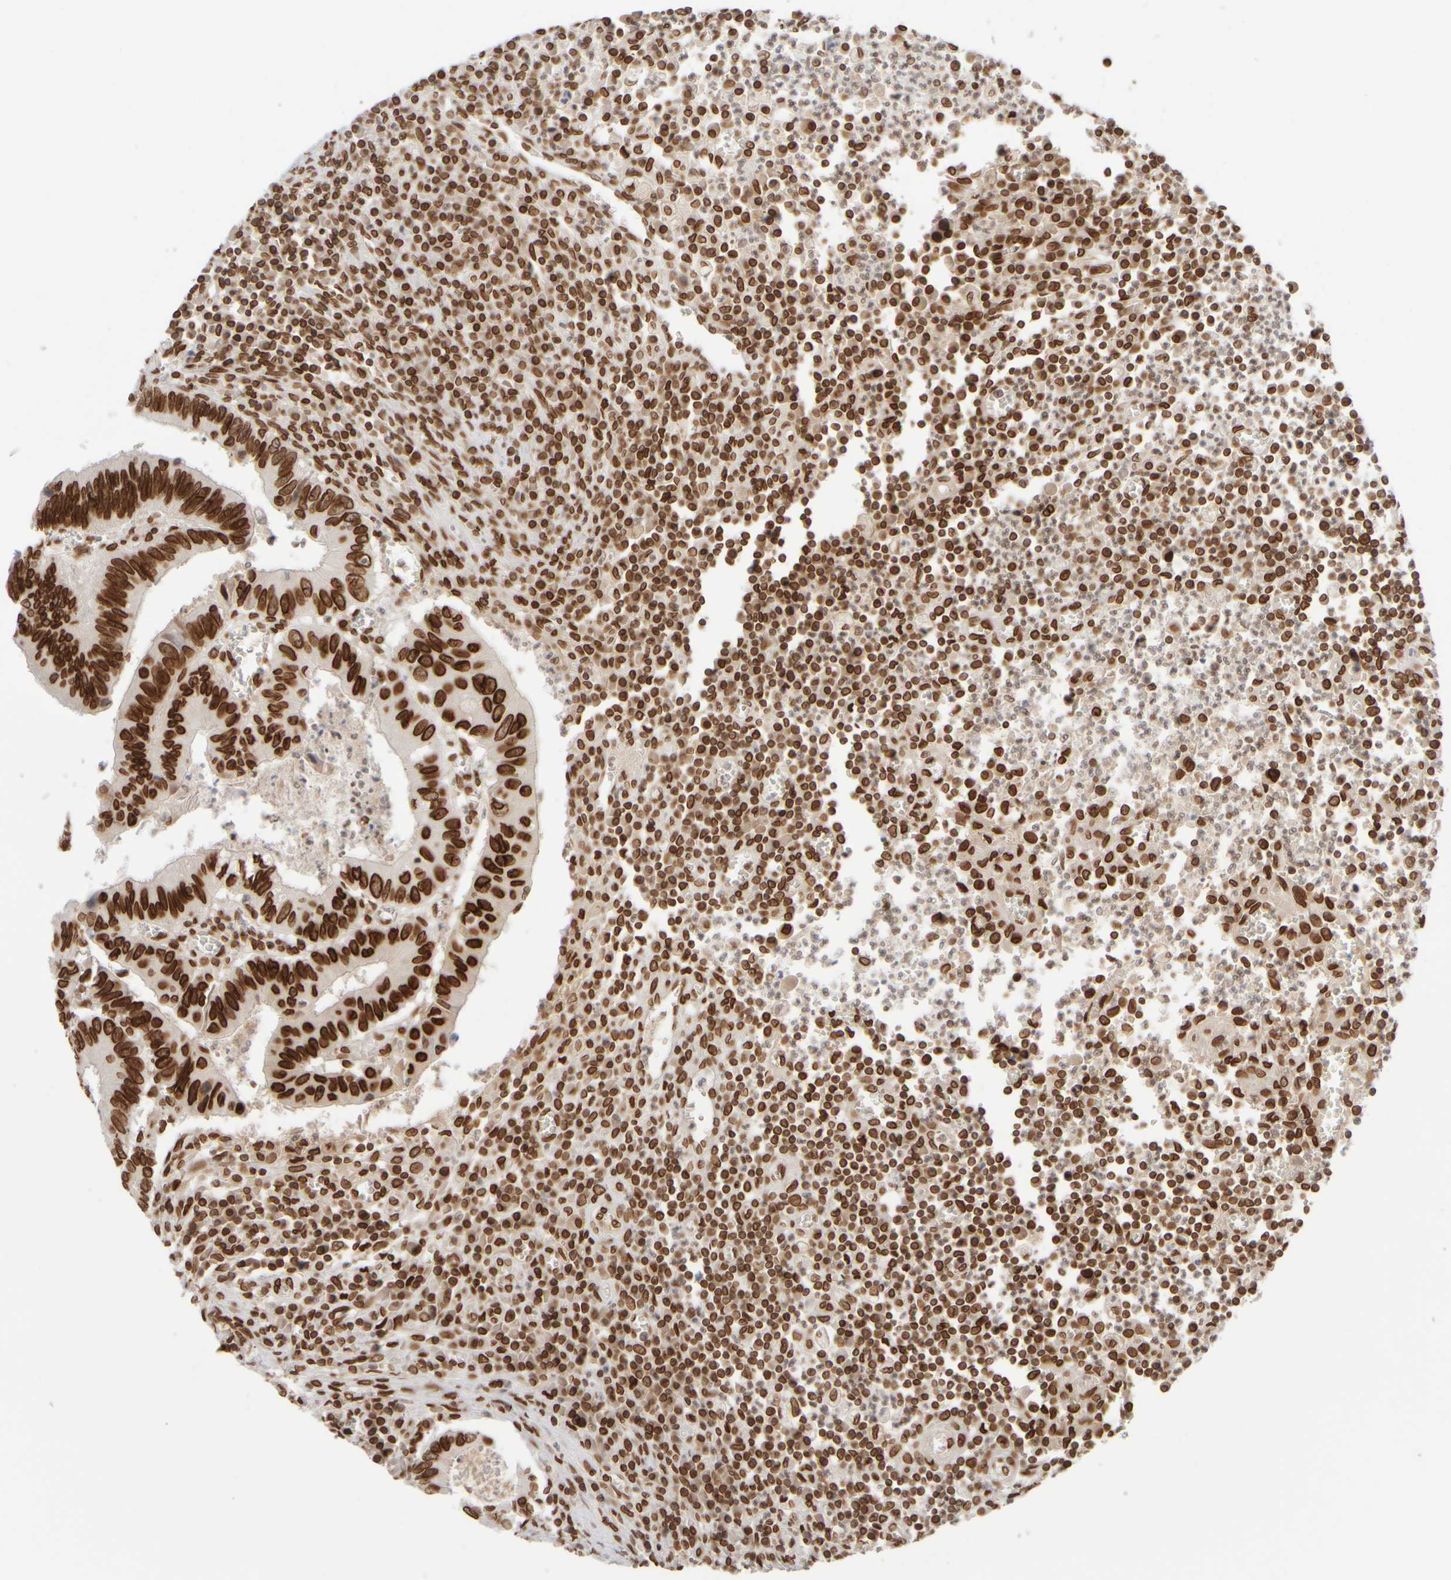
{"staining": {"intensity": "strong", "quantity": ">75%", "location": "nuclear"}, "tissue": "colorectal cancer", "cell_type": "Tumor cells", "image_type": "cancer", "snomed": [{"axis": "morphology", "description": "Inflammation, NOS"}, {"axis": "morphology", "description": "Adenocarcinoma, NOS"}, {"axis": "topography", "description": "Colon"}], "caption": "Immunohistochemical staining of adenocarcinoma (colorectal) reveals high levels of strong nuclear protein positivity in approximately >75% of tumor cells.", "gene": "ZC3HC1", "patient": {"sex": "male", "age": 72}}